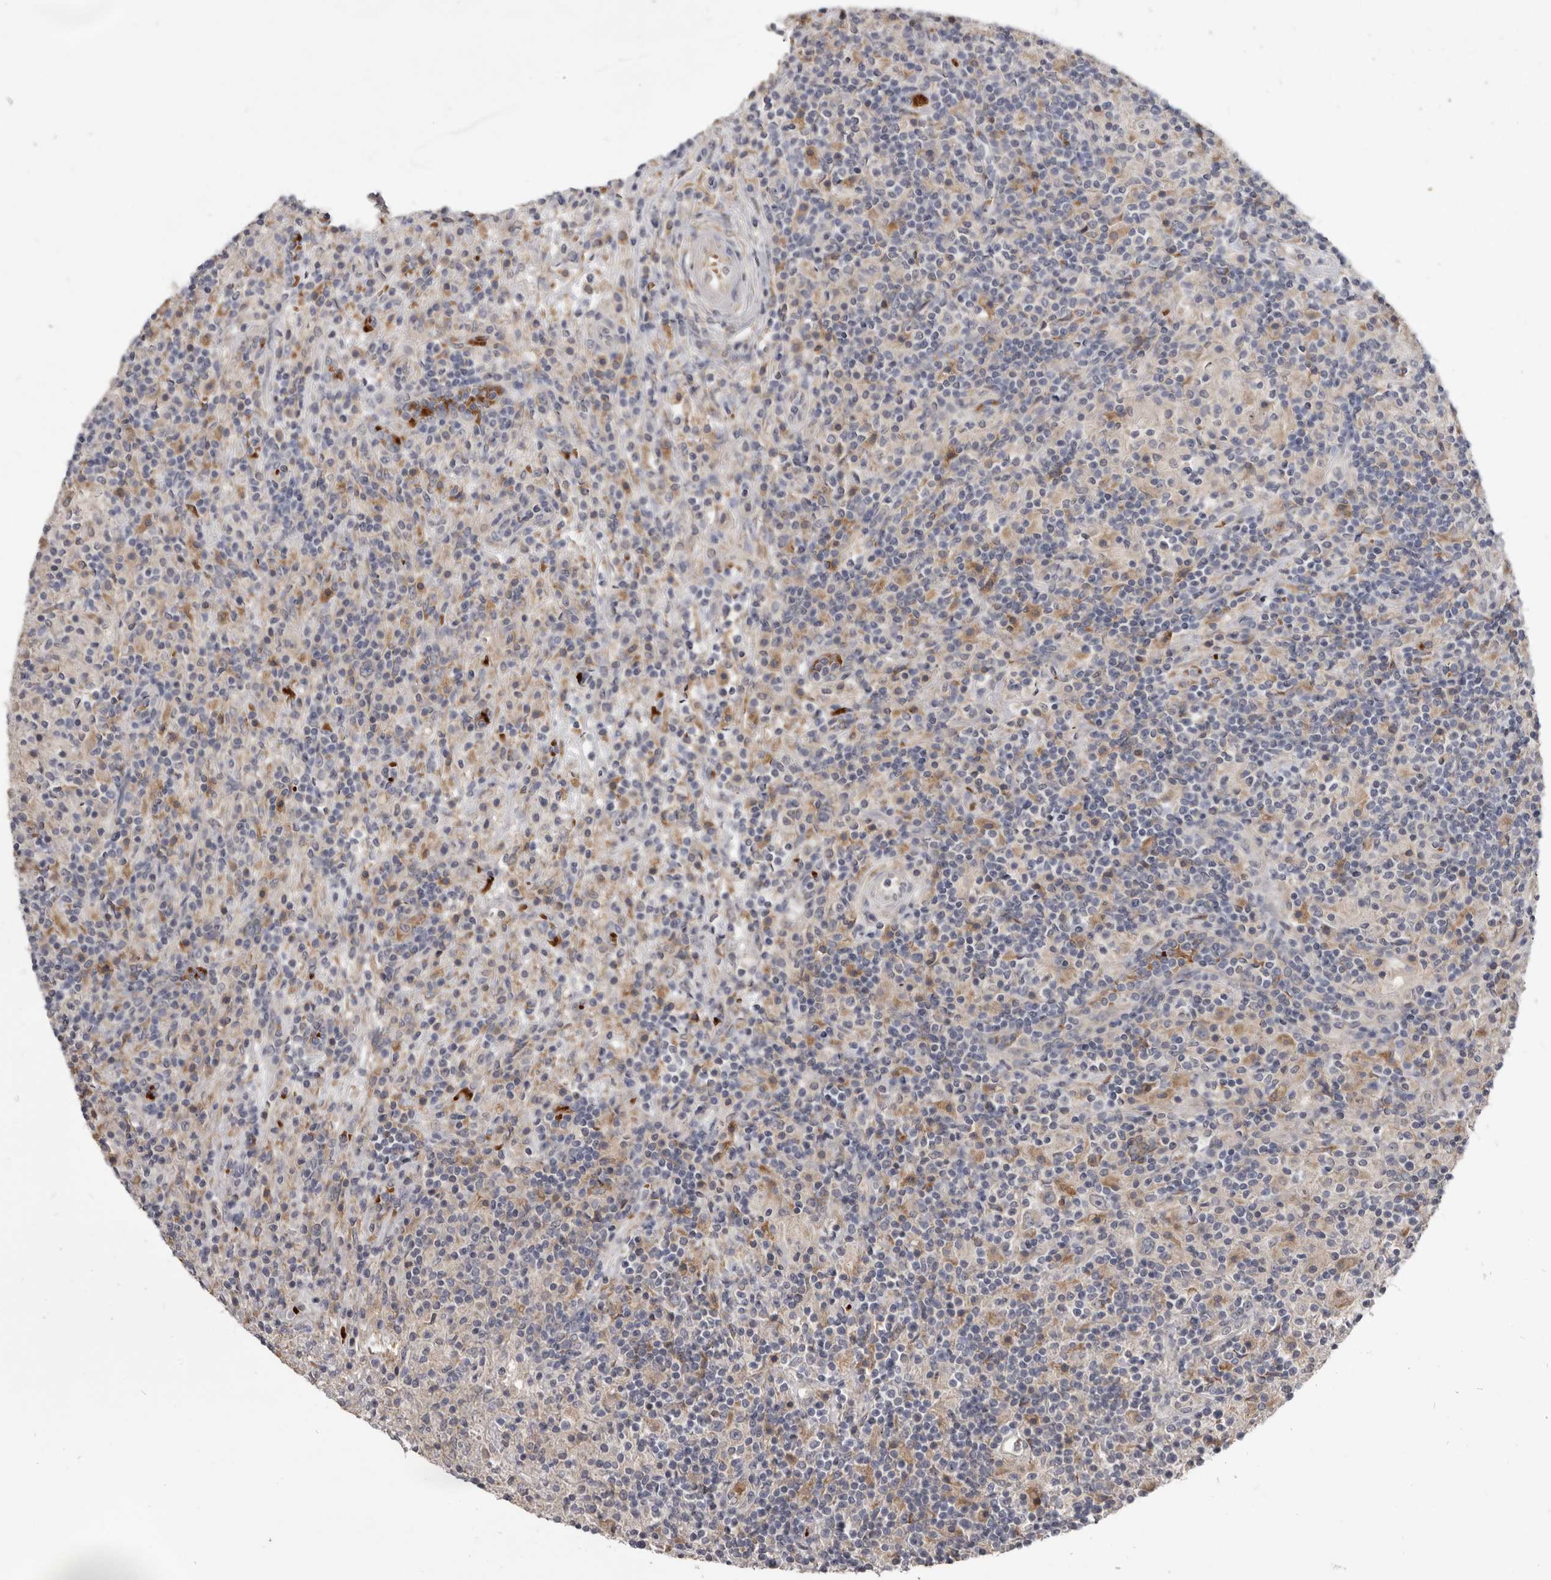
{"staining": {"intensity": "weak", "quantity": "<25%", "location": "cytoplasmic/membranous"}, "tissue": "lymphoma", "cell_type": "Tumor cells", "image_type": "cancer", "snomed": [{"axis": "morphology", "description": "Hodgkin's disease, NOS"}, {"axis": "topography", "description": "Lymph node"}], "caption": "Tumor cells show no significant protein positivity in Hodgkin's disease.", "gene": "NENF", "patient": {"sex": "male", "age": 70}}